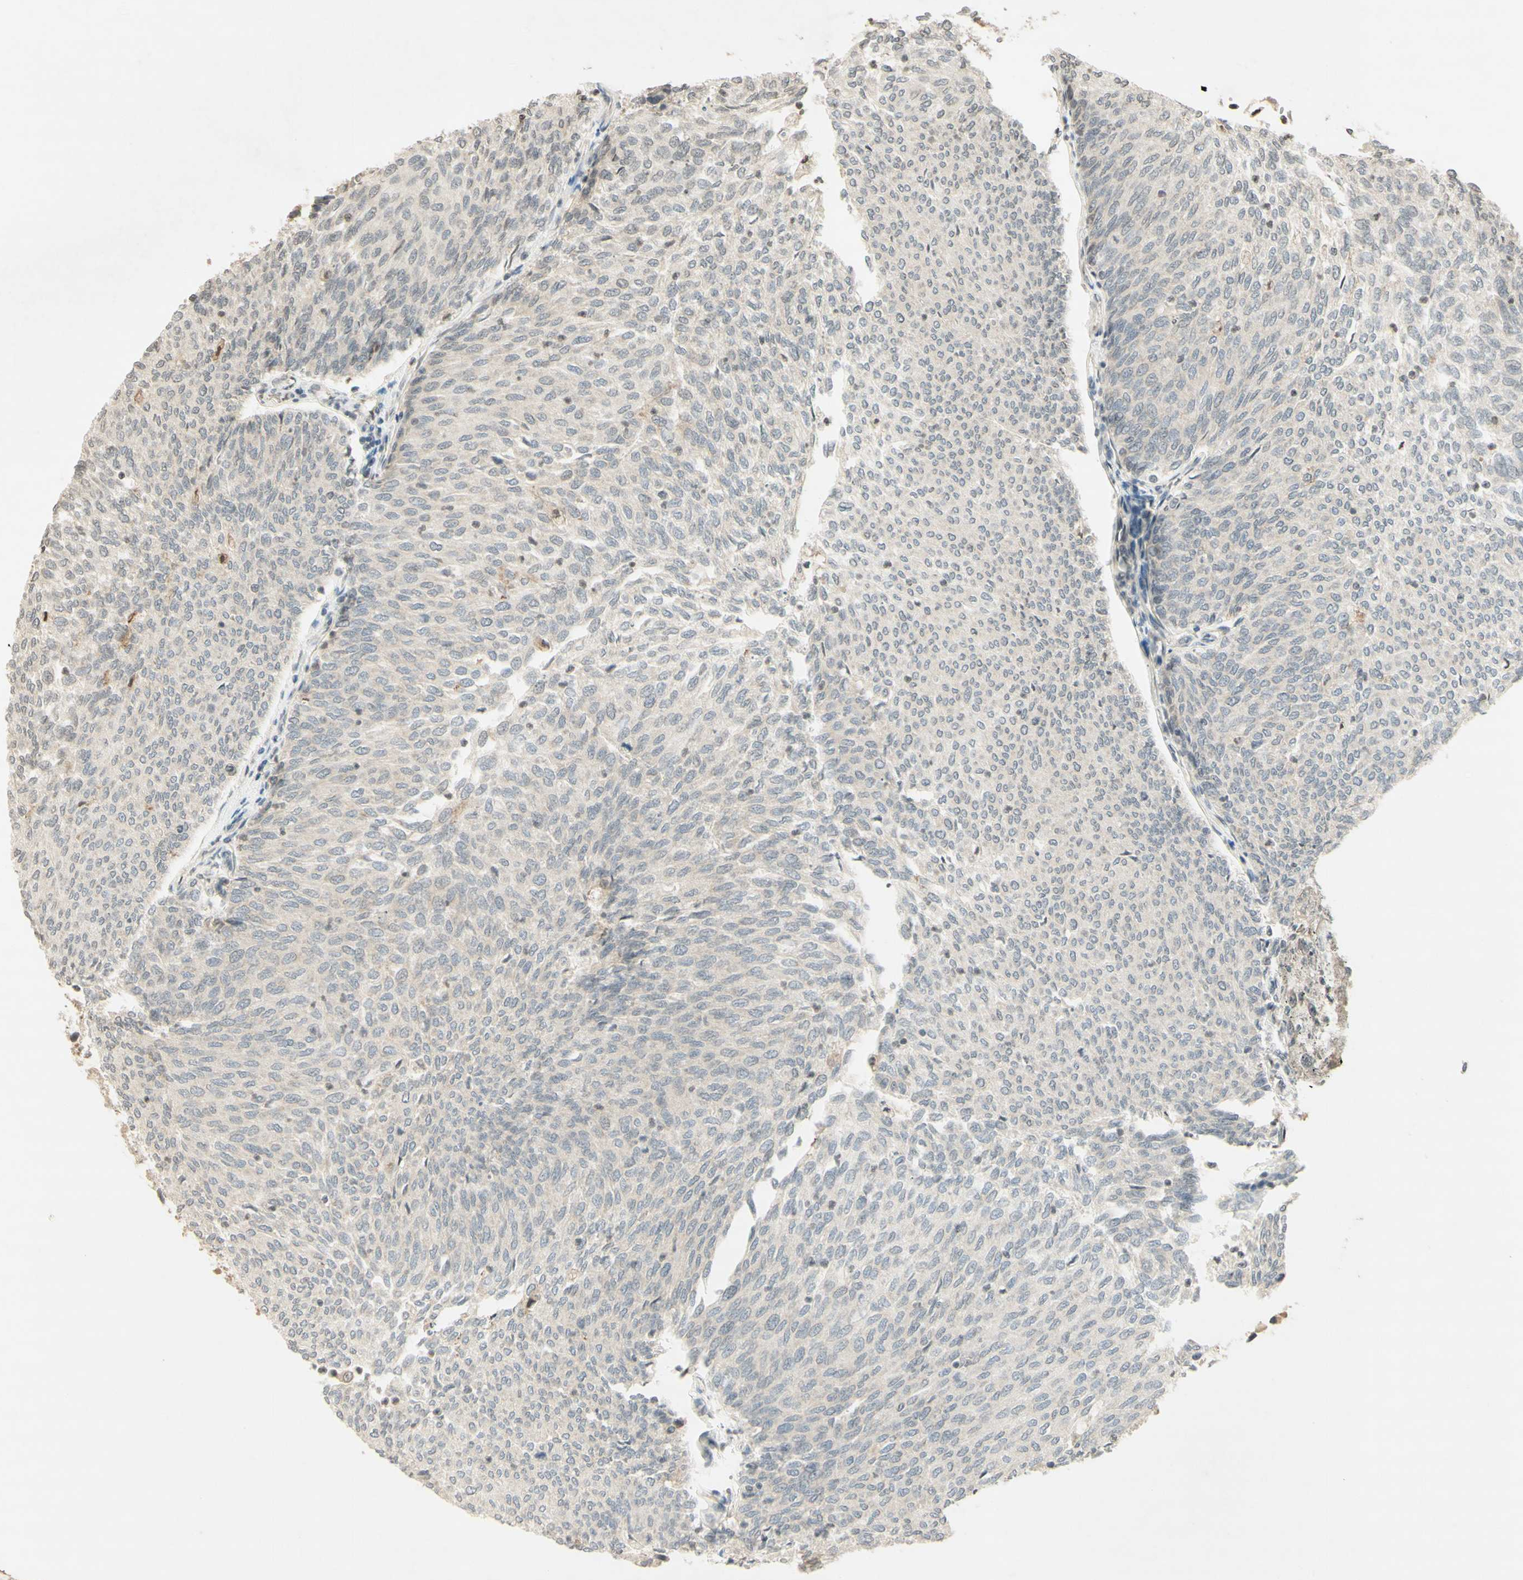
{"staining": {"intensity": "negative", "quantity": "none", "location": "none"}, "tissue": "urothelial cancer", "cell_type": "Tumor cells", "image_type": "cancer", "snomed": [{"axis": "morphology", "description": "Urothelial carcinoma, Low grade"}, {"axis": "topography", "description": "Urinary bladder"}], "caption": "DAB immunohistochemical staining of low-grade urothelial carcinoma reveals no significant staining in tumor cells.", "gene": "GLI1", "patient": {"sex": "female", "age": 79}}